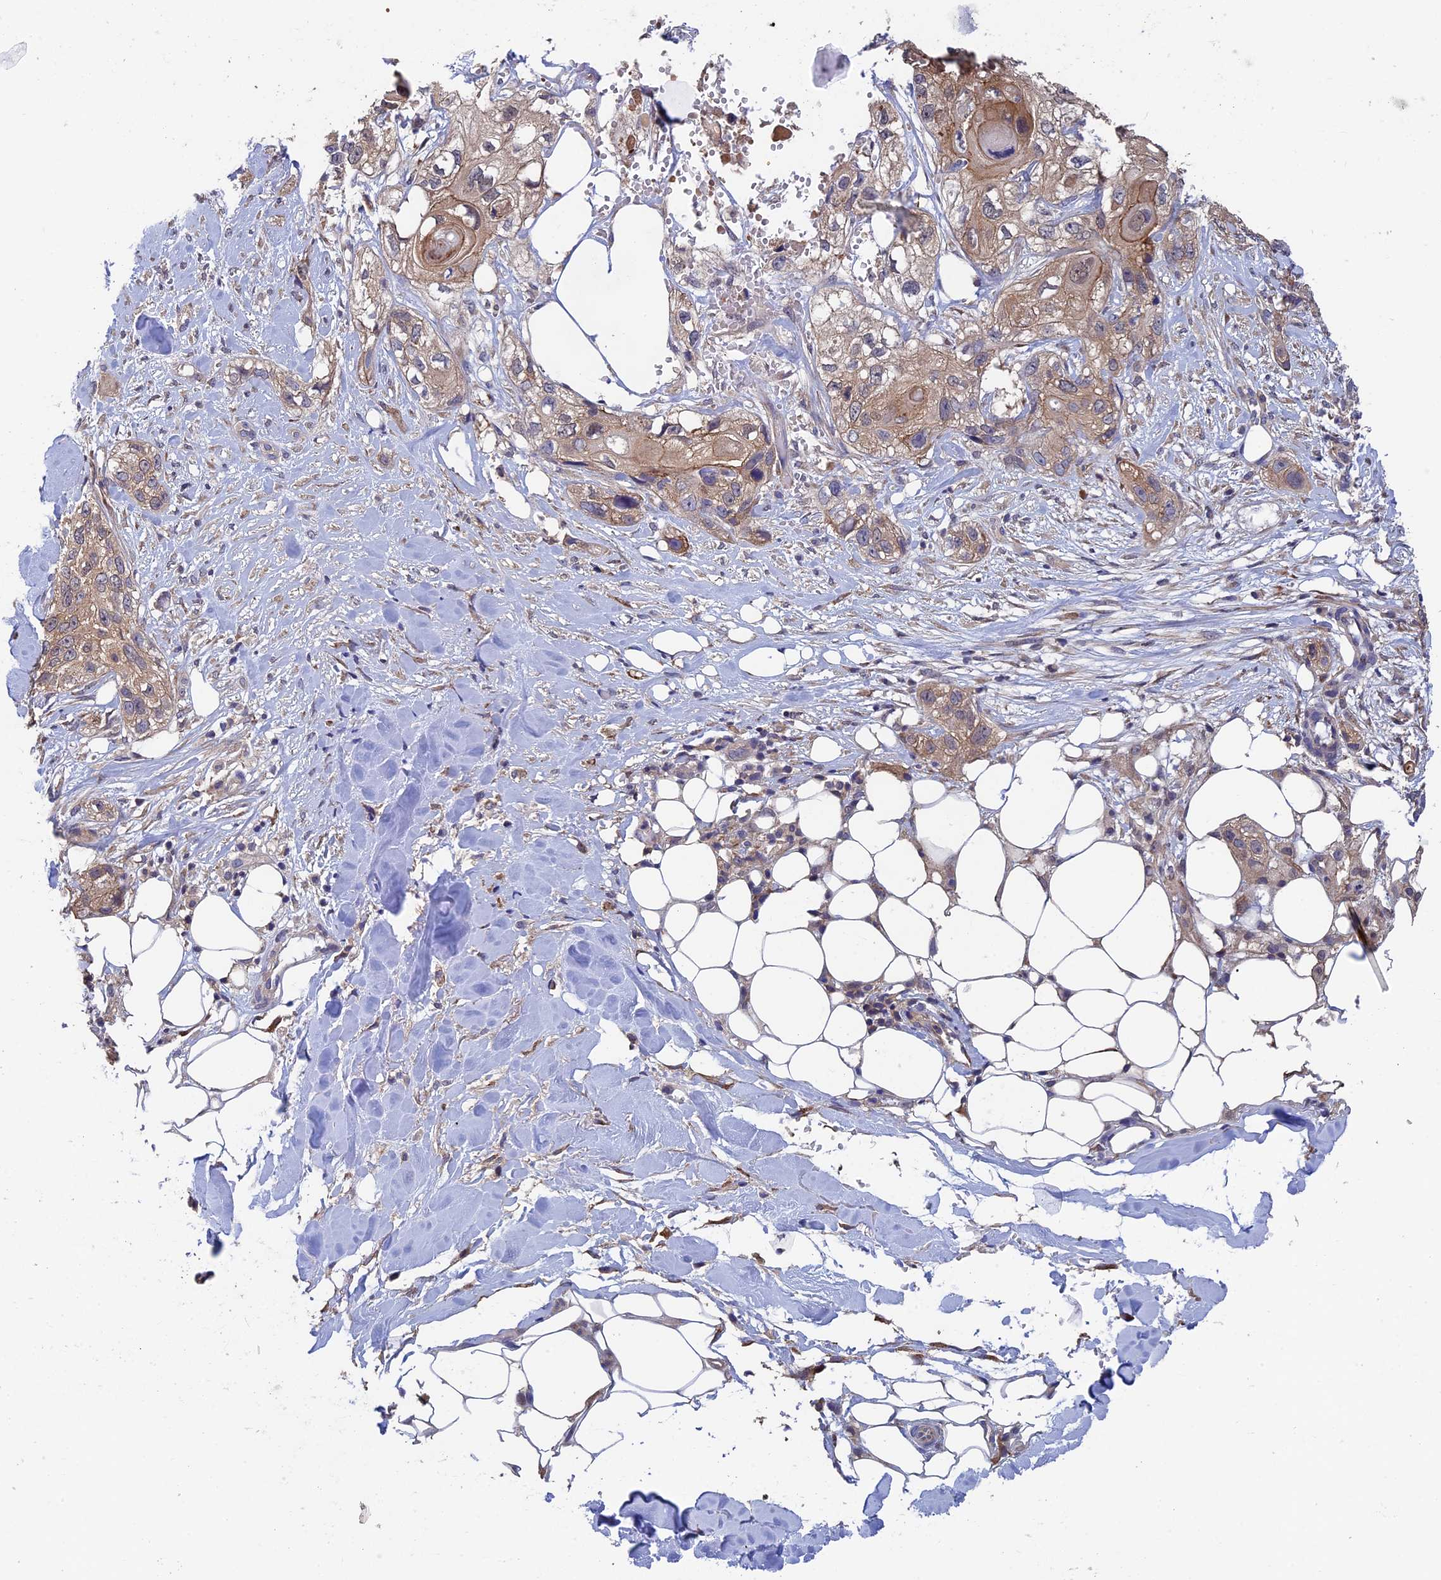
{"staining": {"intensity": "moderate", "quantity": ">75%", "location": "cytoplasmic/membranous"}, "tissue": "skin cancer", "cell_type": "Tumor cells", "image_type": "cancer", "snomed": [{"axis": "morphology", "description": "Normal tissue, NOS"}, {"axis": "morphology", "description": "Squamous cell carcinoma, NOS"}, {"axis": "topography", "description": "Skin"}], "caption": "A micrograph of human squamous cell carcinoma (skin) stained for a protein reveals moderate cytoplasmic/membranous brown staining in tumor cells.", "gene": "LCMT1", "patient": {"sex": "male", "age": 72}}